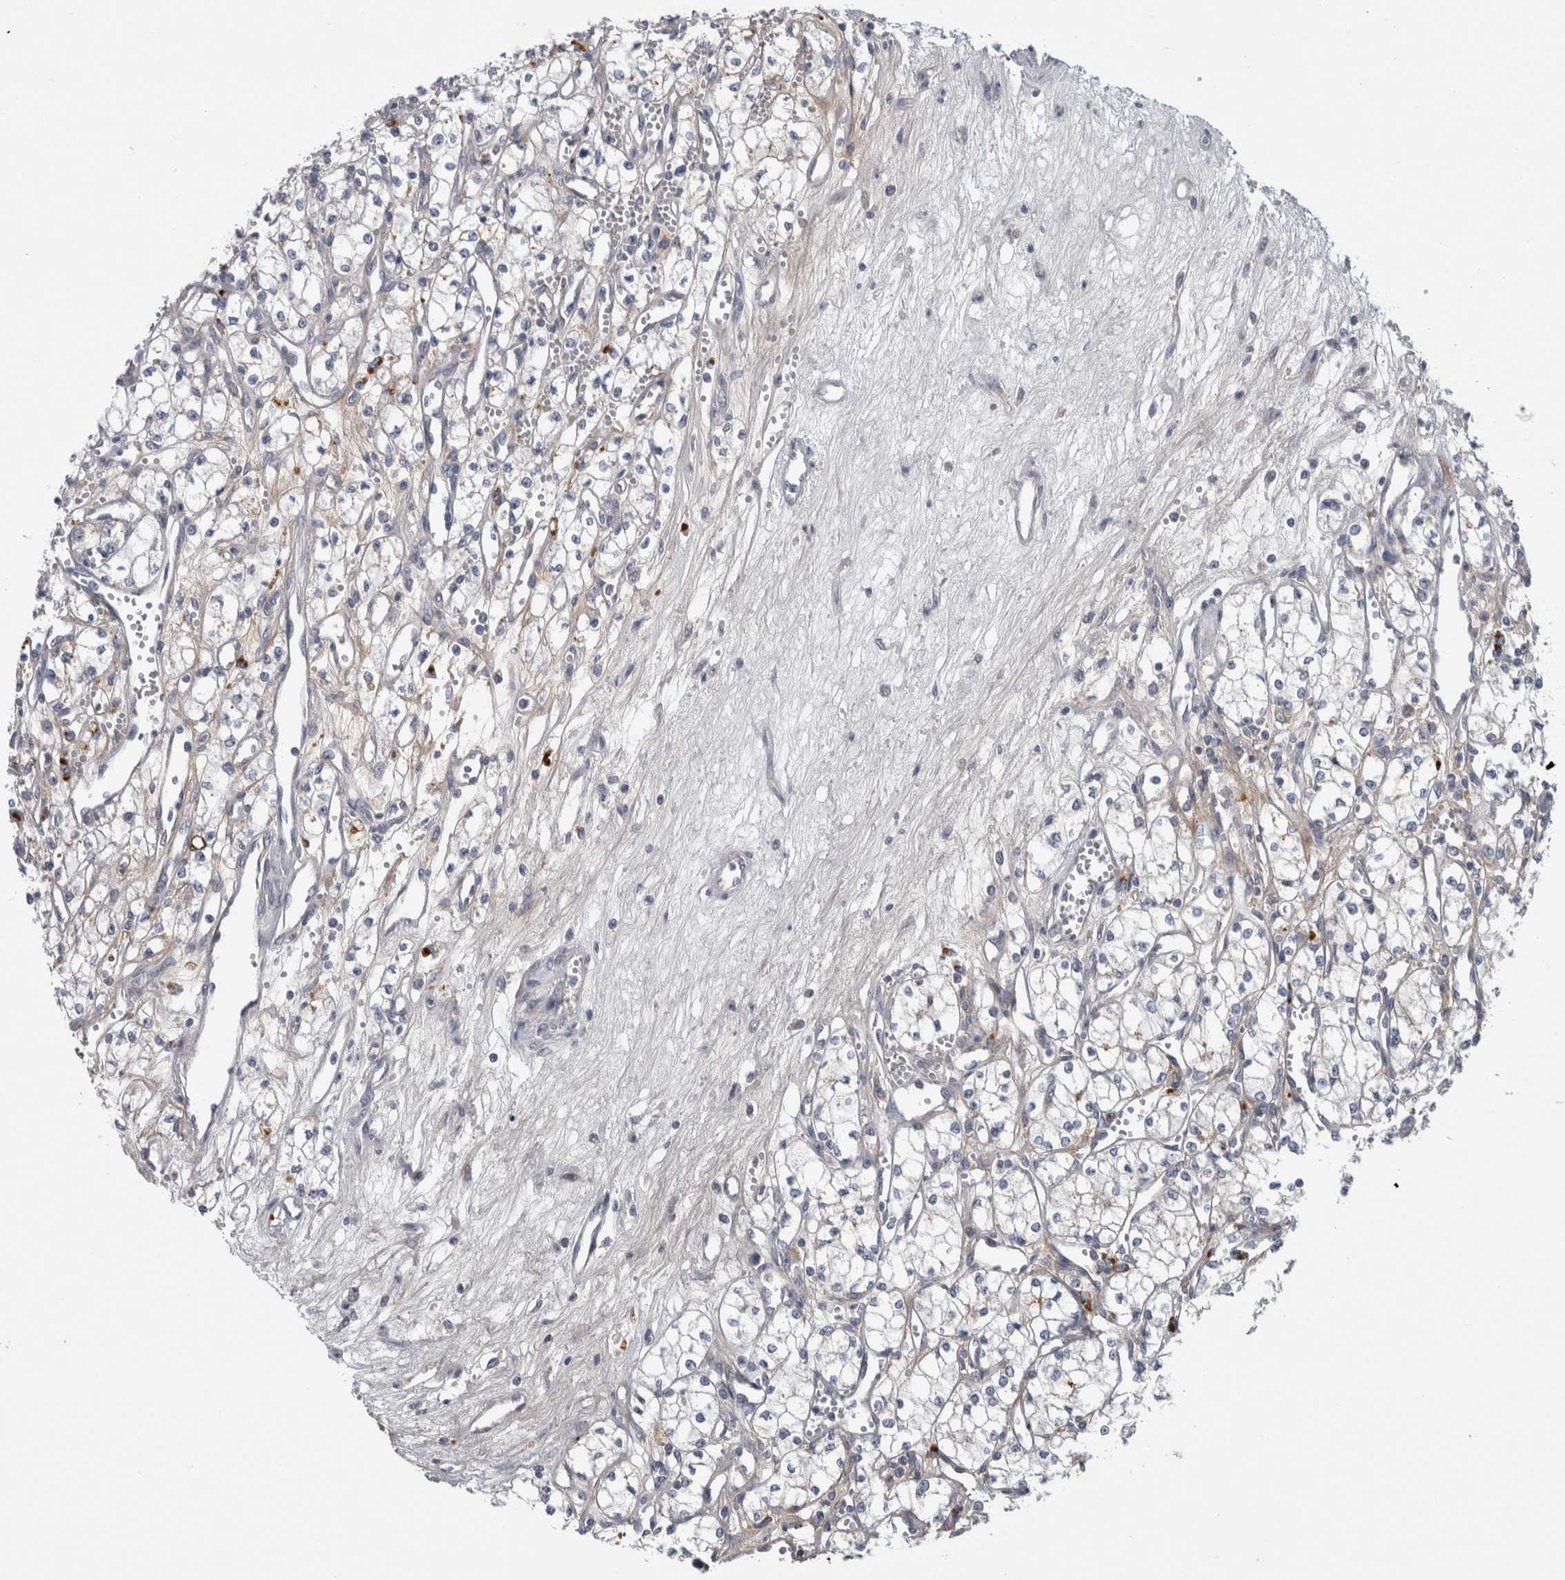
{"staining": {"intensity": "negative", "quantity": "none", "location": "none"}, "tissue": "renal cancer", "cell_type": "Tumor cells", "image_type": "cancer", "snomed": [{"axis": "morphology", "description": "Adenocarcinoma, NOS"}, {"axis": "topography", "description": "Kidney"}], "caption": "Tumor cells show no significant protein expression in adenocarcinoma (renal).", "gene": "ATXN2", "patient": {"sex": "male", "age": 59}}